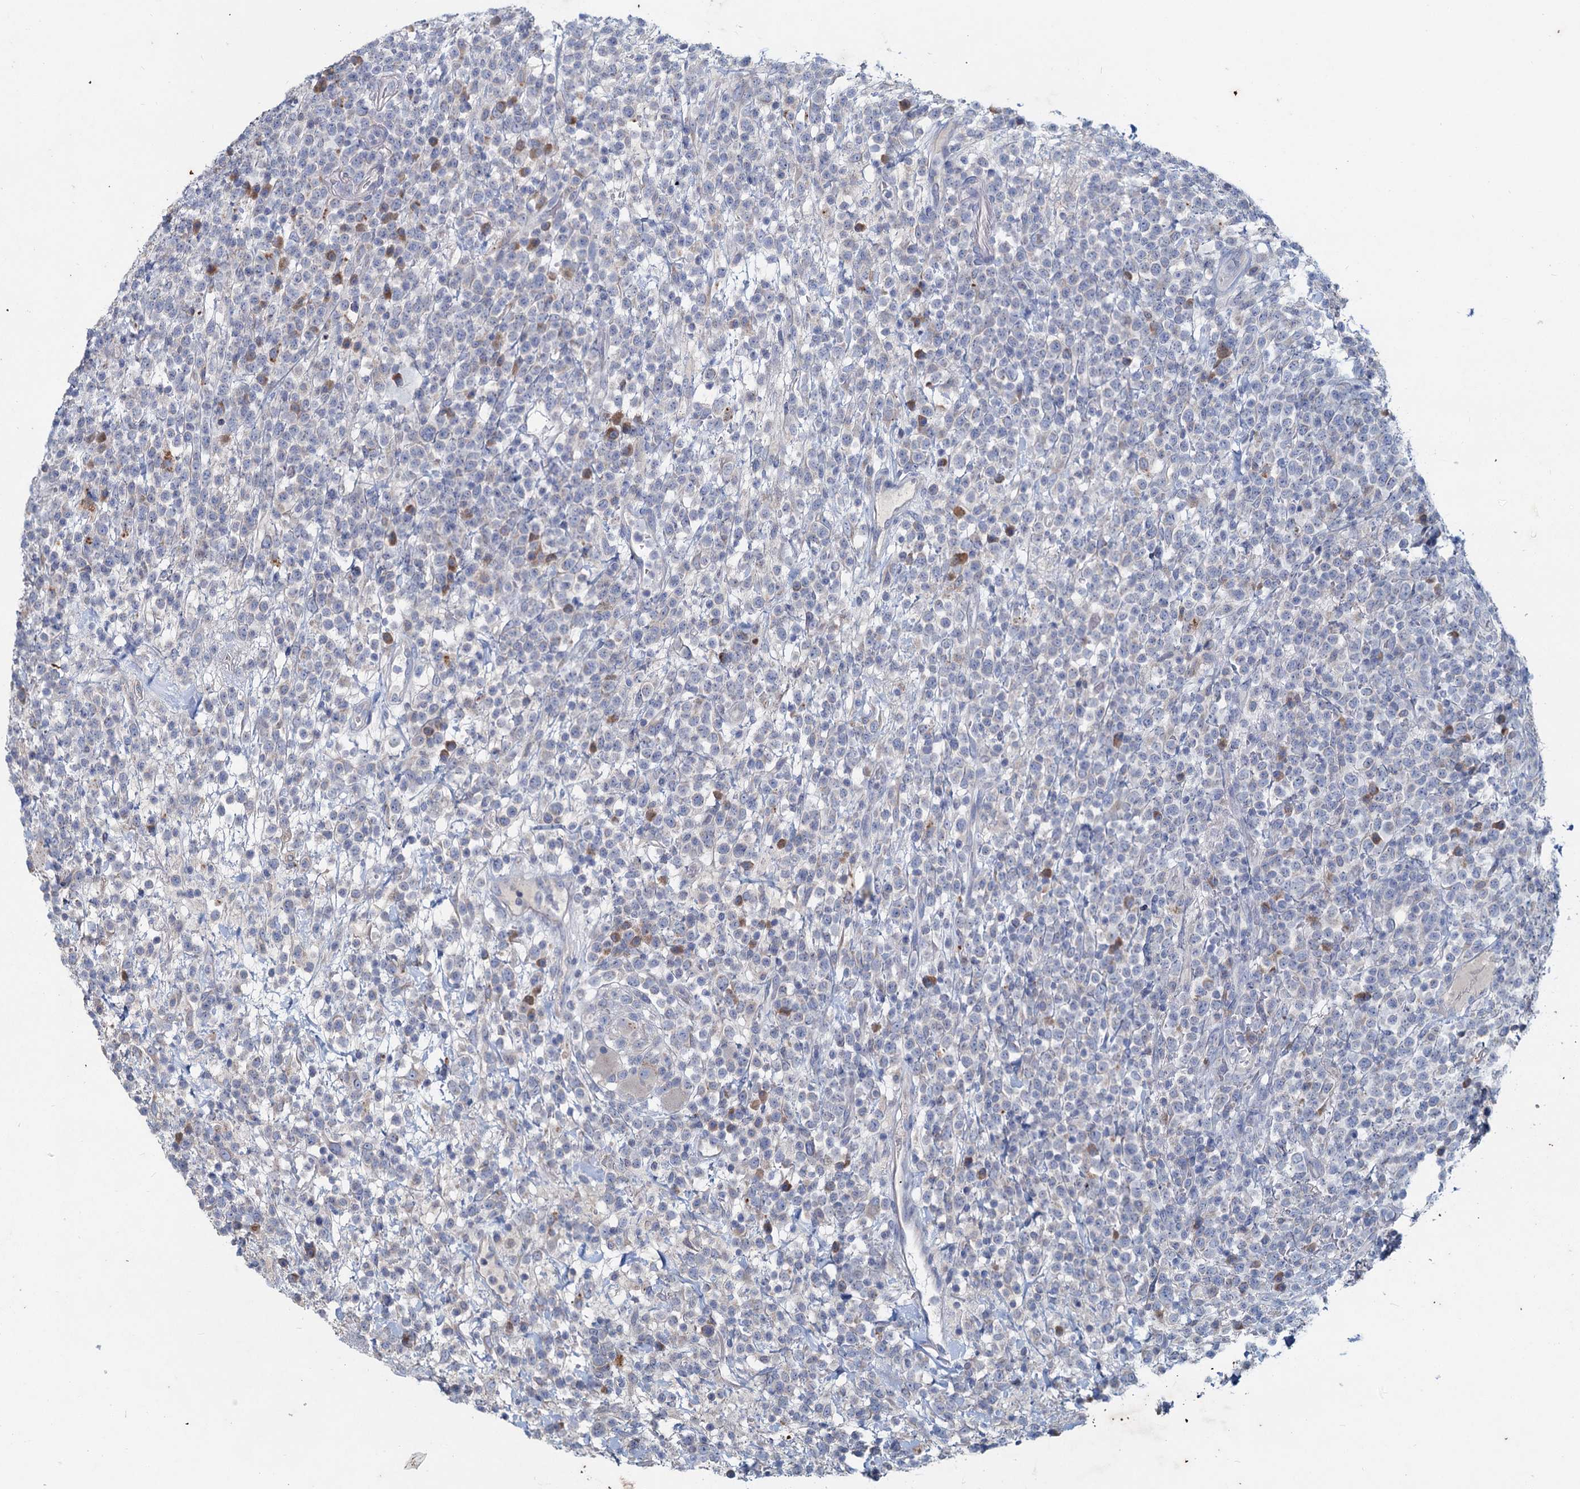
{"staining": {"intensity": "negative", "quantity": "none", "location": "none"}, "tissue": "lymphoma", "cell_type": "Tumor cells", "image_type": "cancer", "snomed": [{"axis": "morphology", "description": "Malignant lymphoma, non-Hodgkin's type, High grade"}, {"axis": "topography", "description": "Colon"}], "caption": "The immunohistochemistry (IHC) image has no significant expression in tumor cells of lymphoma tissue. (Brightfield microscopy of DAB immunohistochemistry at high magnification).", "gene": "TMX2", "patient": {"sex": "female", "age": 53}}